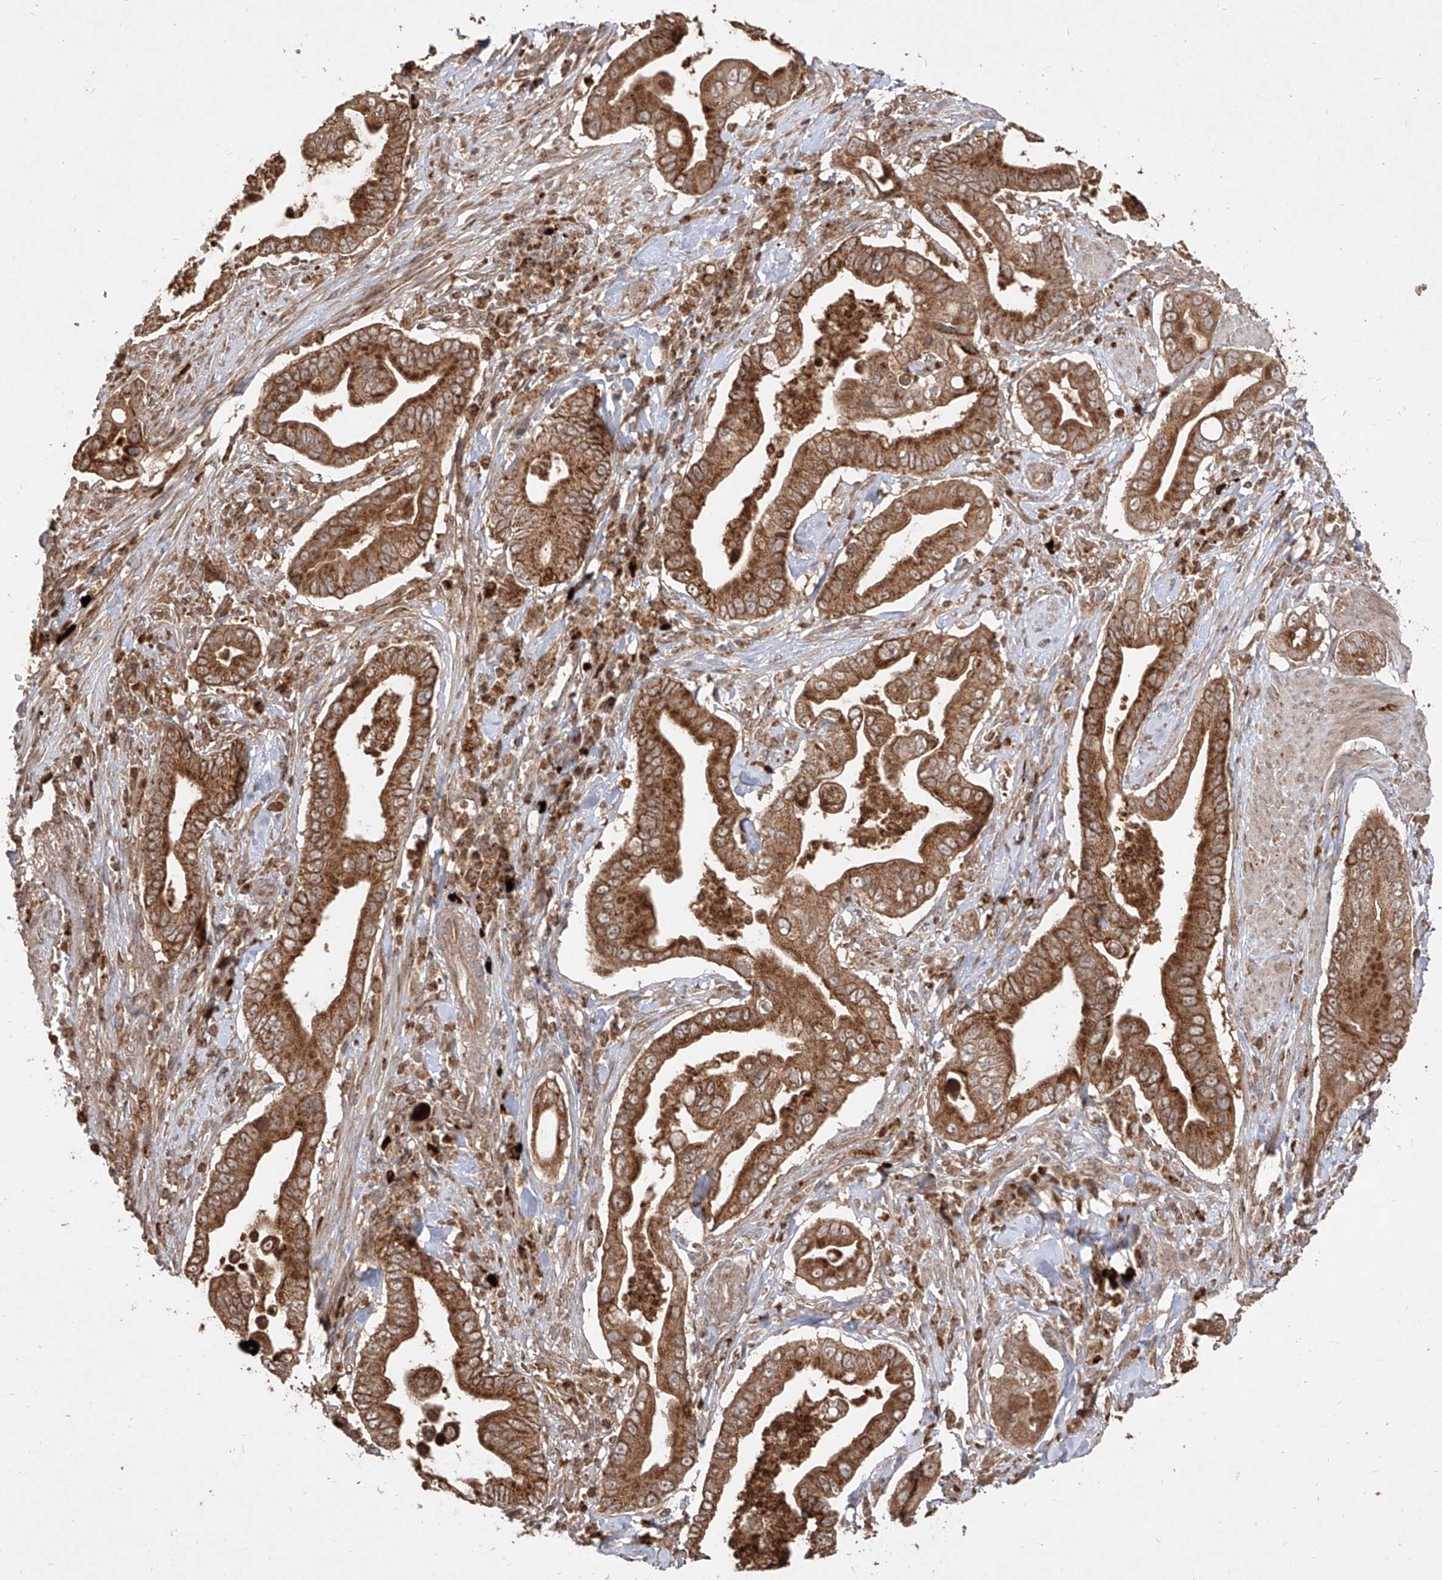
{"staining": {"intensity": "strong", "quantity": ">75%", "location": "cytoplasmic/membranous"}, "tissue": "pancreatic cancer", "cell_type": "Tumor cells", "image_type": "cancer", "snomed": [{"axis": "morphology", "description": "Adenocarcinoma, NOS"}, {"axis": "topography", "description": "Pancreas"}], "caption": "A histopathology image showing strong cytoplasmic/membranous positivity in about >75% of tumor cells in adenocarcinoma (pancreatic), as visualized by brown immunohistochemical staining.", "gene": "AIM2", "patient": {"sex": "male", "age": 78}}